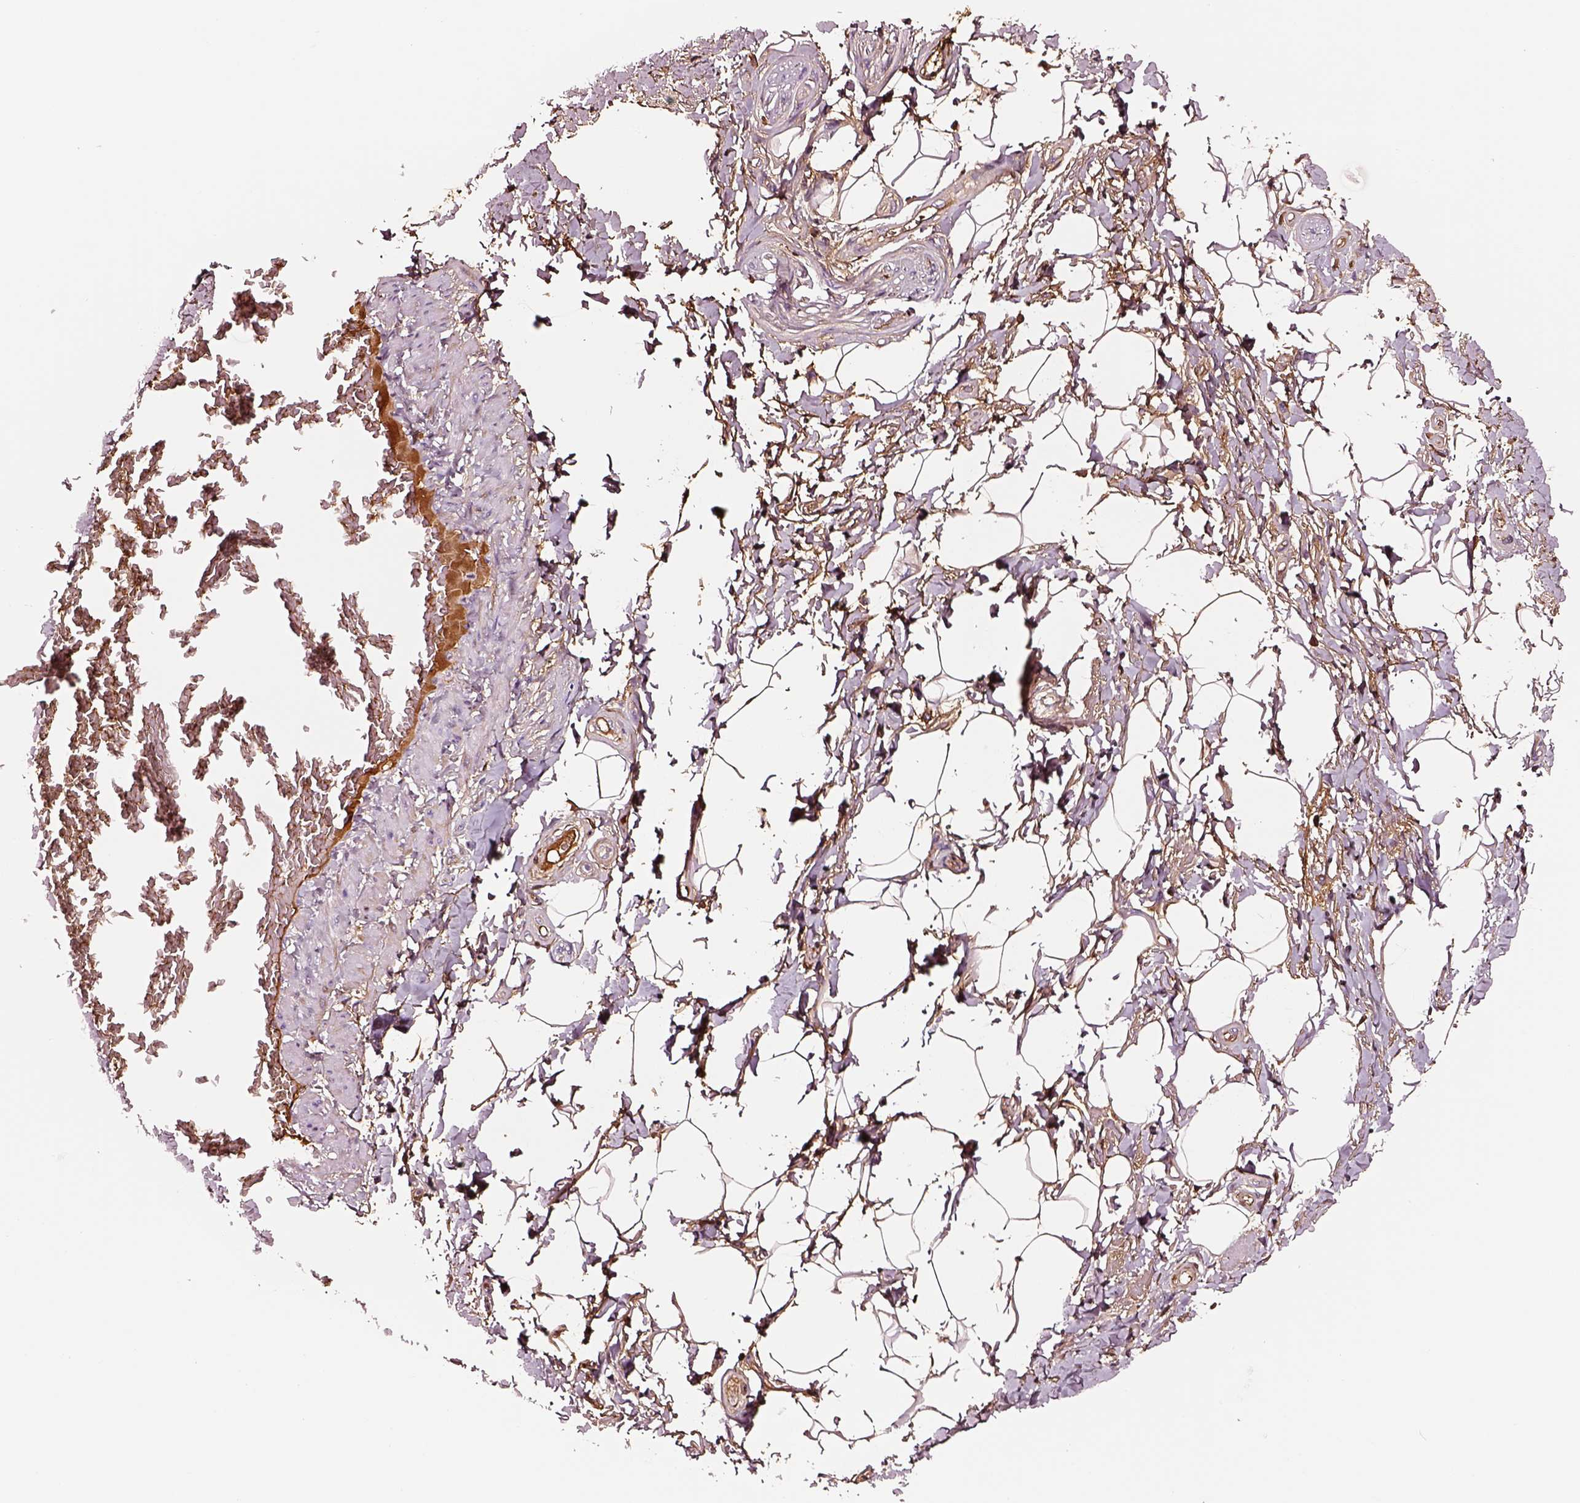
{"staining": {"intensity": "negative", "quantity": "none", "location": "none"}, "tissue": "adipose tissue", "cell_type": "Adipocytes", "image_type": "normal", "snomed": [{"axis": "morphology", "description": "Normal tissue, NOS"}, {"axis": "topography", "description": "Peripheral nerve tissue"}], "caption": "The micrograph displays no staining of adipocytes in normal adipose tissue.", "gene": "TF", "patient": {"sex": "male", "age": 51}}